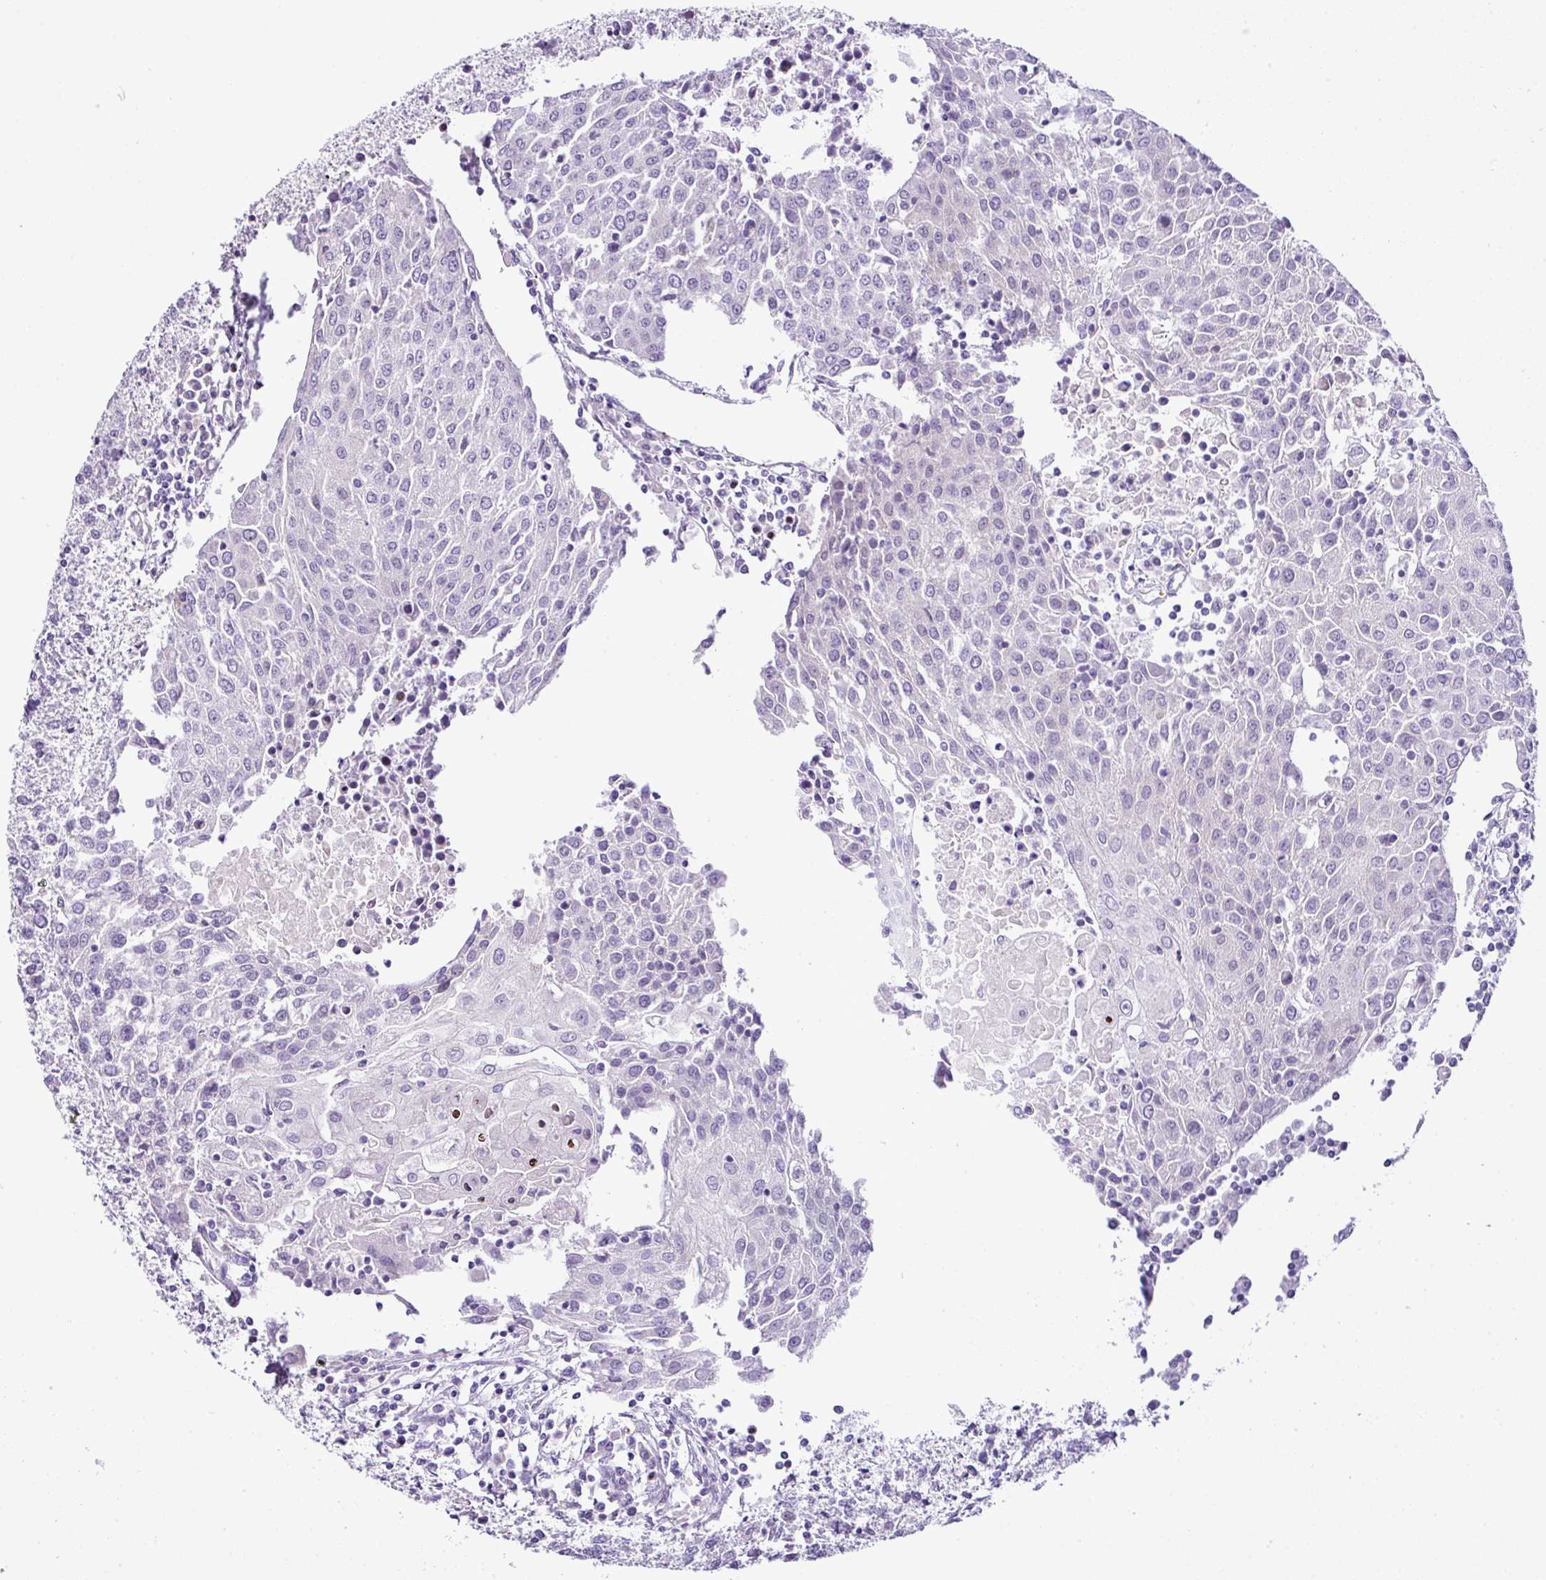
{"staining": {"intensity": "negative", "quantity": "none", "location": "none"}, "tissue": "urothelial cancer", "cell_type": "Tumor cells", "image_type": "cancer", "snomed": [{"axis": "morphology", "description": "Urothelial carcinoma, High grade"}, {"axis": "topography", "description": "Urinary bladder"}], "caption": "High magnification brightfield microscopy of urothelial cancer stained with DAB (3,3'-diaminobenzidine) (brown) and counterstained with hematoxylin (blue): tumor cells show no significant positivity.", "gene": "CMTM5", "patient": {"sex": "female", "age": 85}}